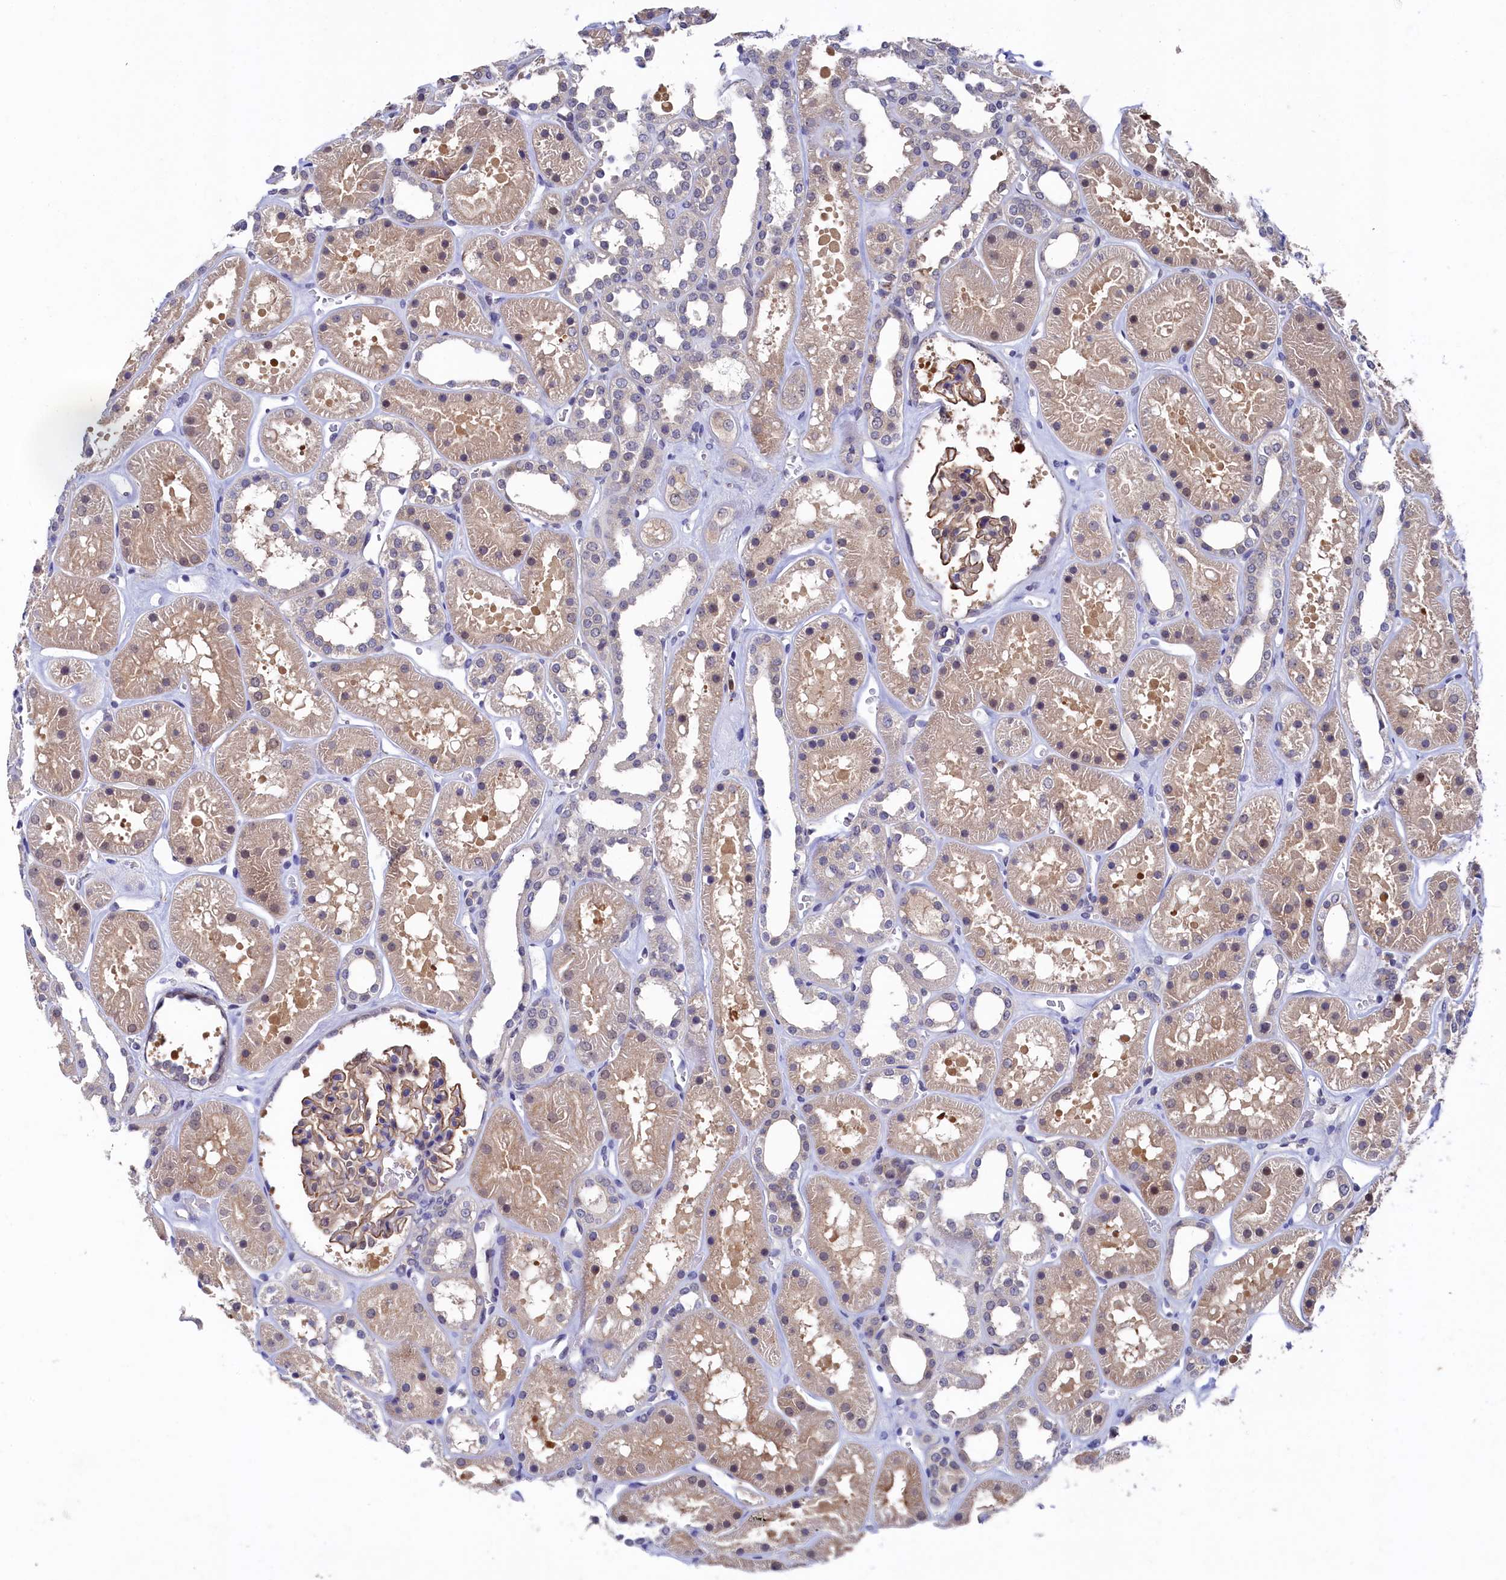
{"staining": {"intensity": "moderate", "quantity": ">75%", "location": "cytoplasmic/membranous"}, "tissue": "kidney", "cell_type": "Cells in glomeruli", "image_type": "normal", "snomed": [{"axis": "morphology", "description": "Normal tissue, NOS"}, {"axis": "topography", "description": "Kidney"}], "caption": "Approximately >75% of cells in glomeruli in benign human kidney show moderate cytoplasmic/membranous protein staining as visualized by brown immunohistochemical staining.", "gene": "RNH1", "patient": {"sex": "female", "age": 41}}